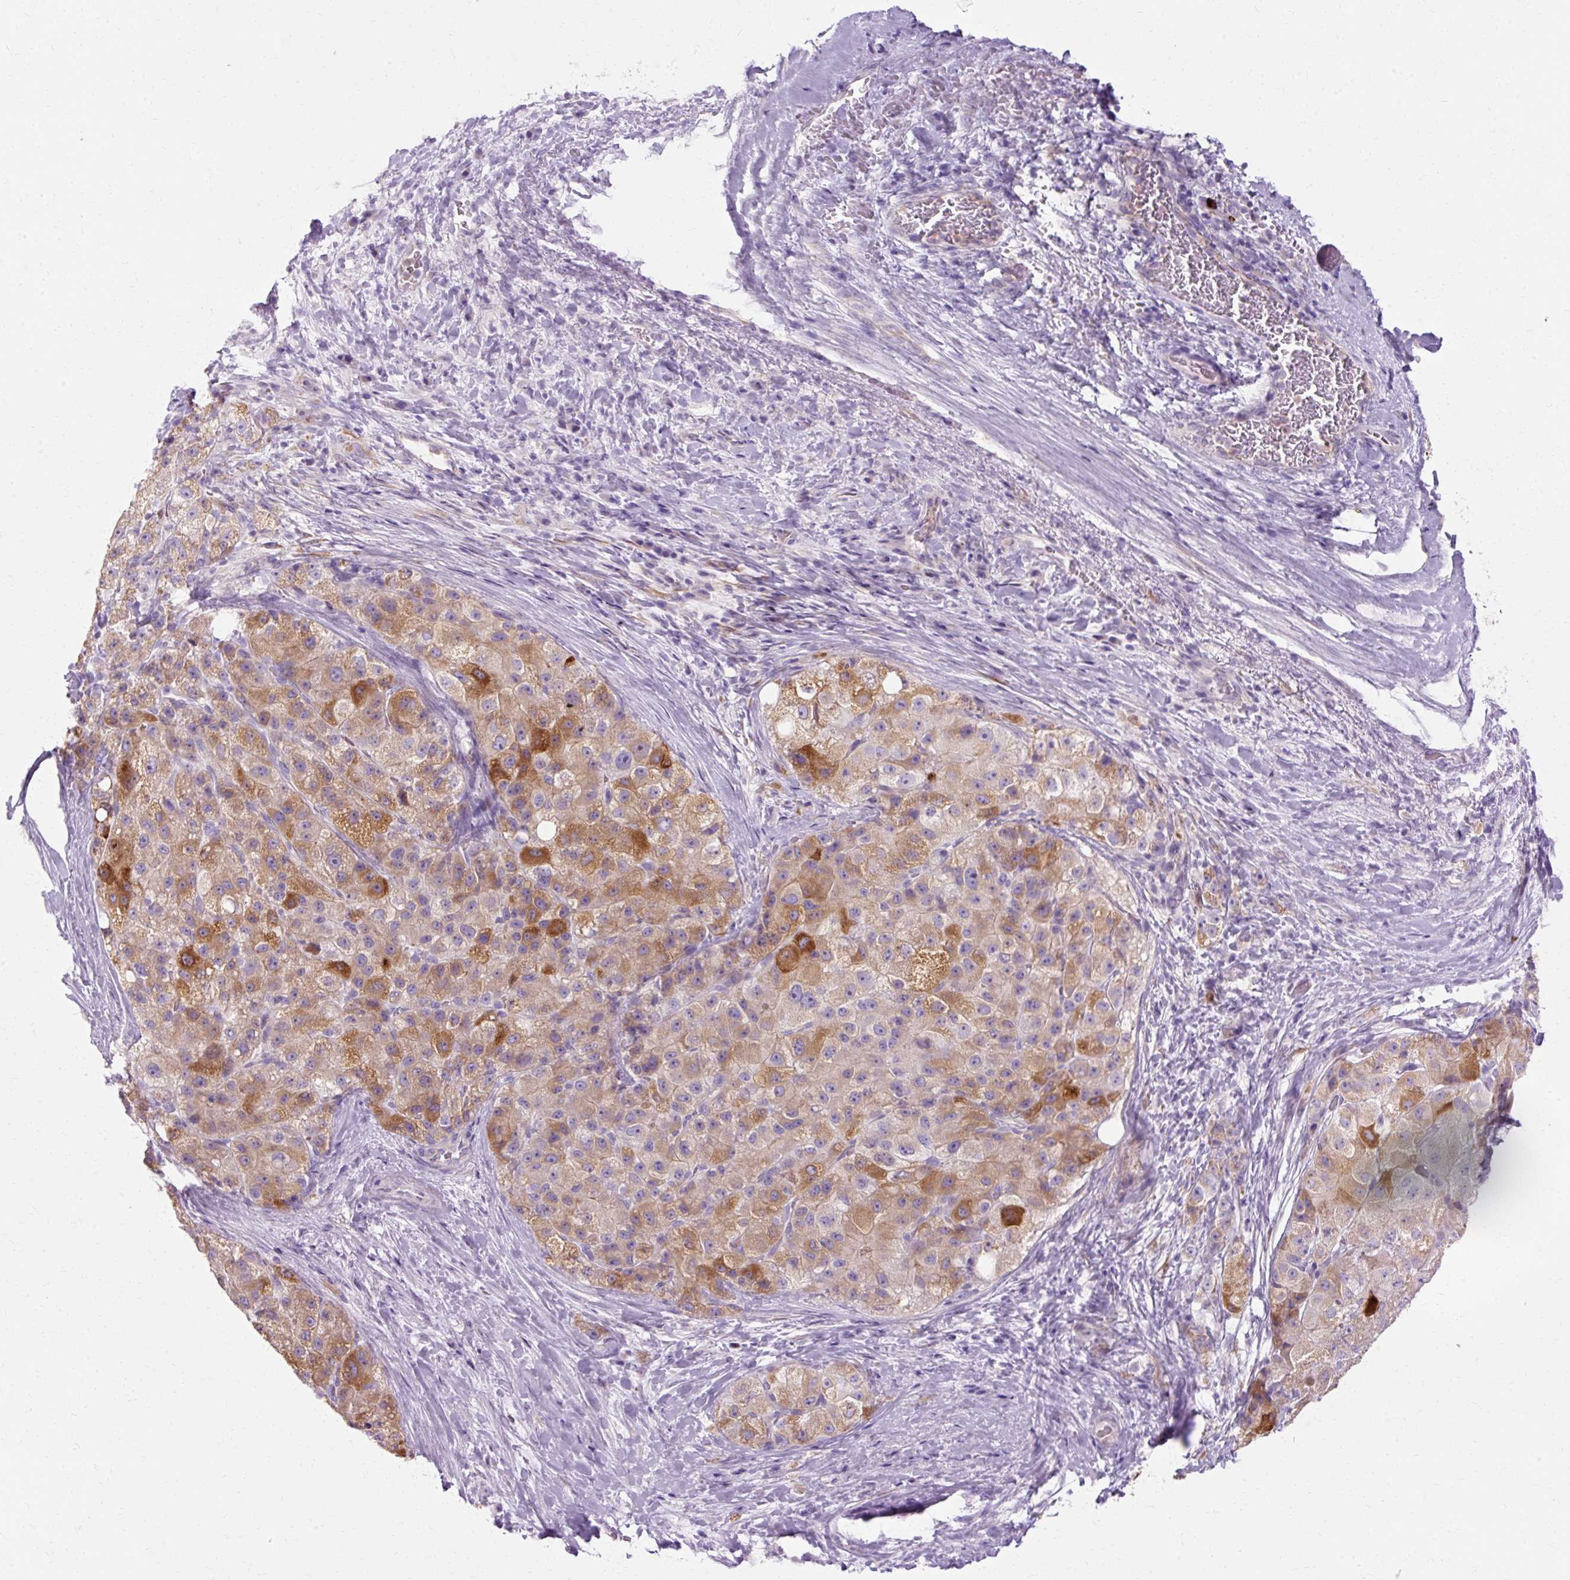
{"staining": {"intensity": "moderate", "quantity": "25%-75%", "location": "cytoplasmic/membranous"}, "tissue": "liver cancer", "cell_type": "Tumor cells", "image_type": "cancer", "snomed": [{"axis": "morphology", "description": "Carcinoma, Hepatocellular, NOS"}, {"axis": "topography", "description": "Liver"}], "caption": "Liver cancer stained for a protein reveals moderate cytoplasmic/membranous positivity in tumor cells.", "gene": "HSD11B1", "patient": {"sex": "male", "age": 80}}